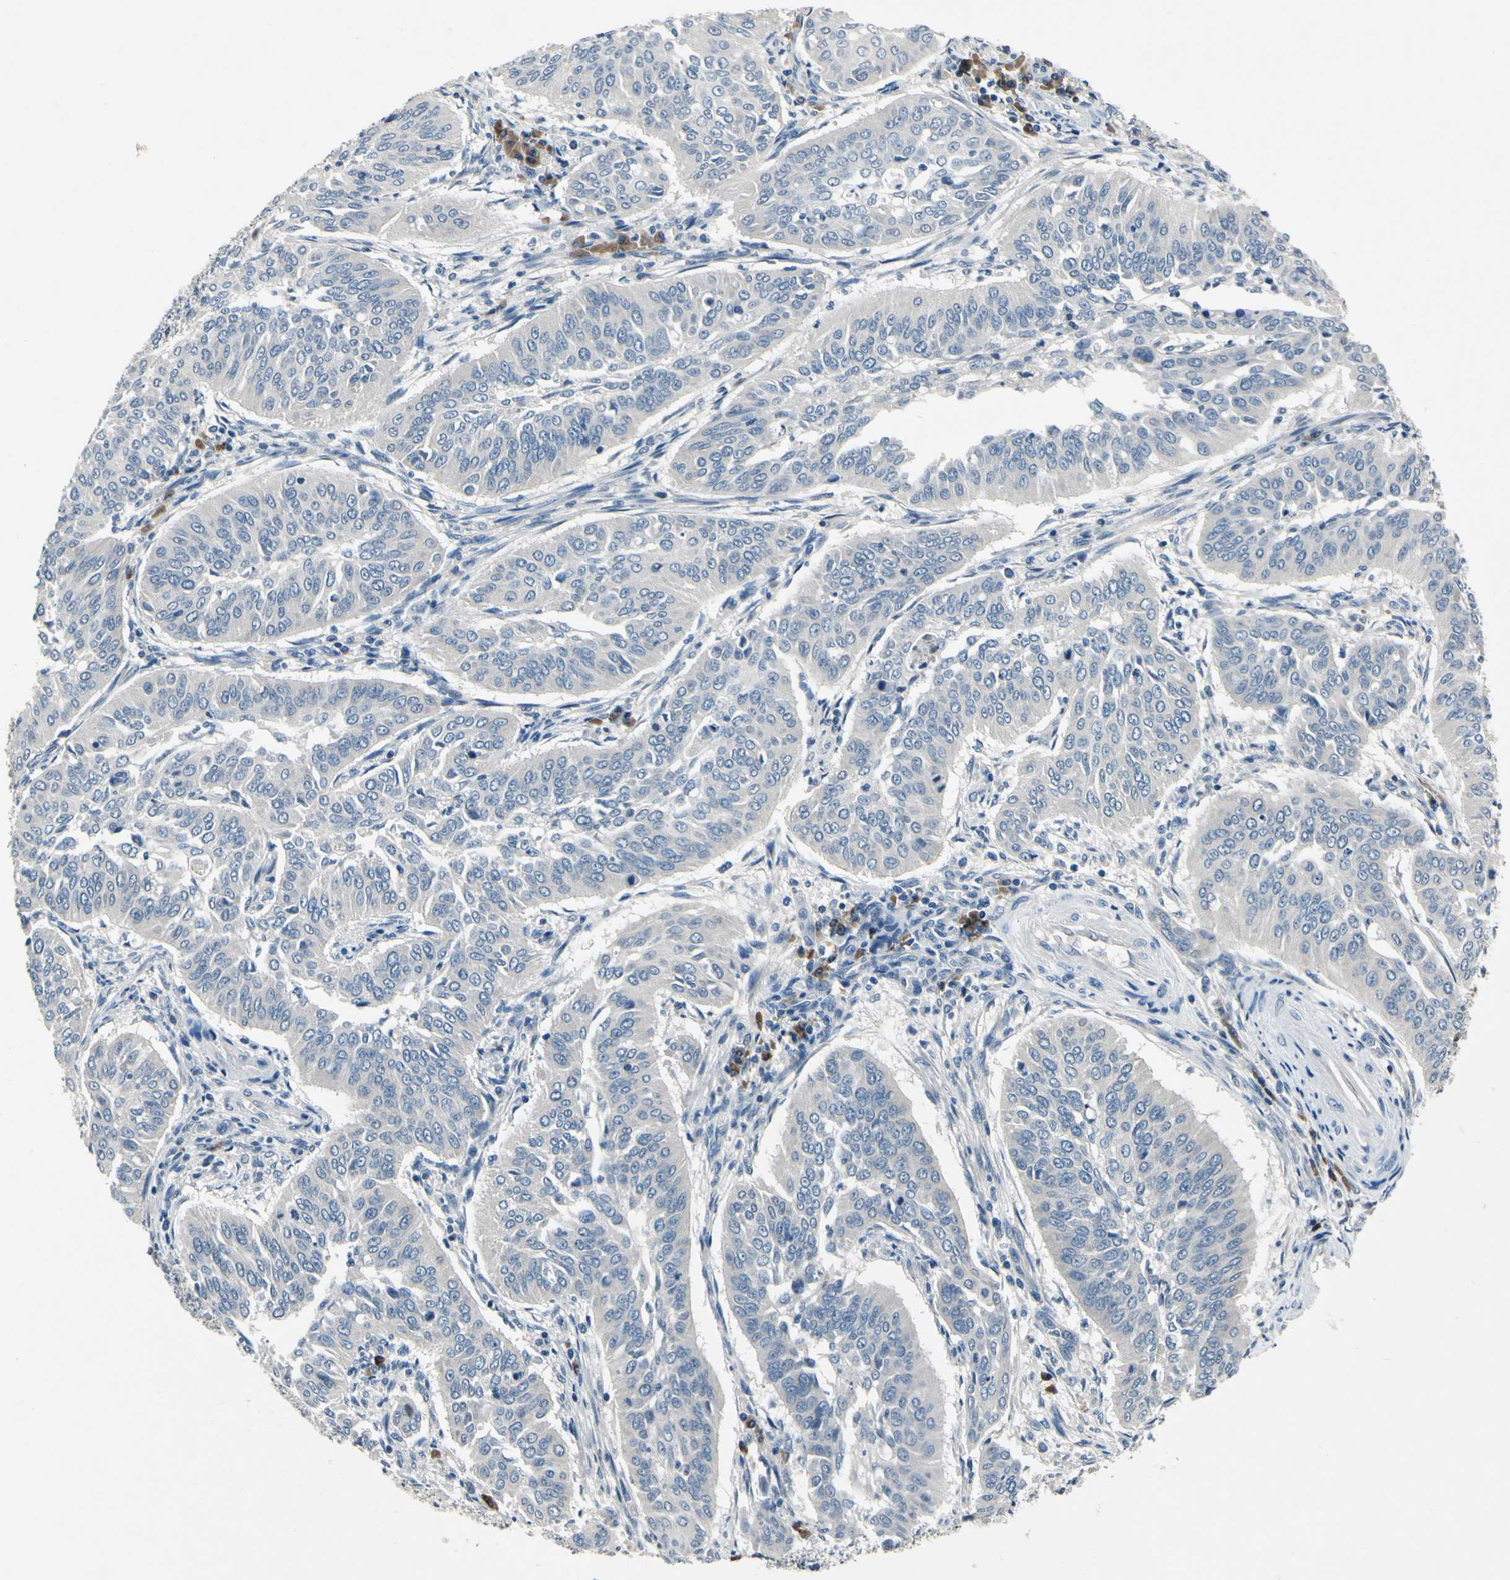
{"staining": {"intensity": "negative", "quantity": "none", "location": "none"}, "tissue": "cervical cancer", "cell_type": "Tumor cells", "image_type": "cancer", "snomed": [{"axis": "morphology", "description": "Normal tissue, NOS"}, {"axis": "morphology", "description": "Squamous cell carcinoma, NOS"}, {"axis": "topography", "description": "Cervix"}], "caption": "Histopathology image shows no significant protein staining in tumor cells of cervical cancer (squamous cell carcinoma).", "gene": "SELENOK", "patient": {"sex": "female", "age": 39}}